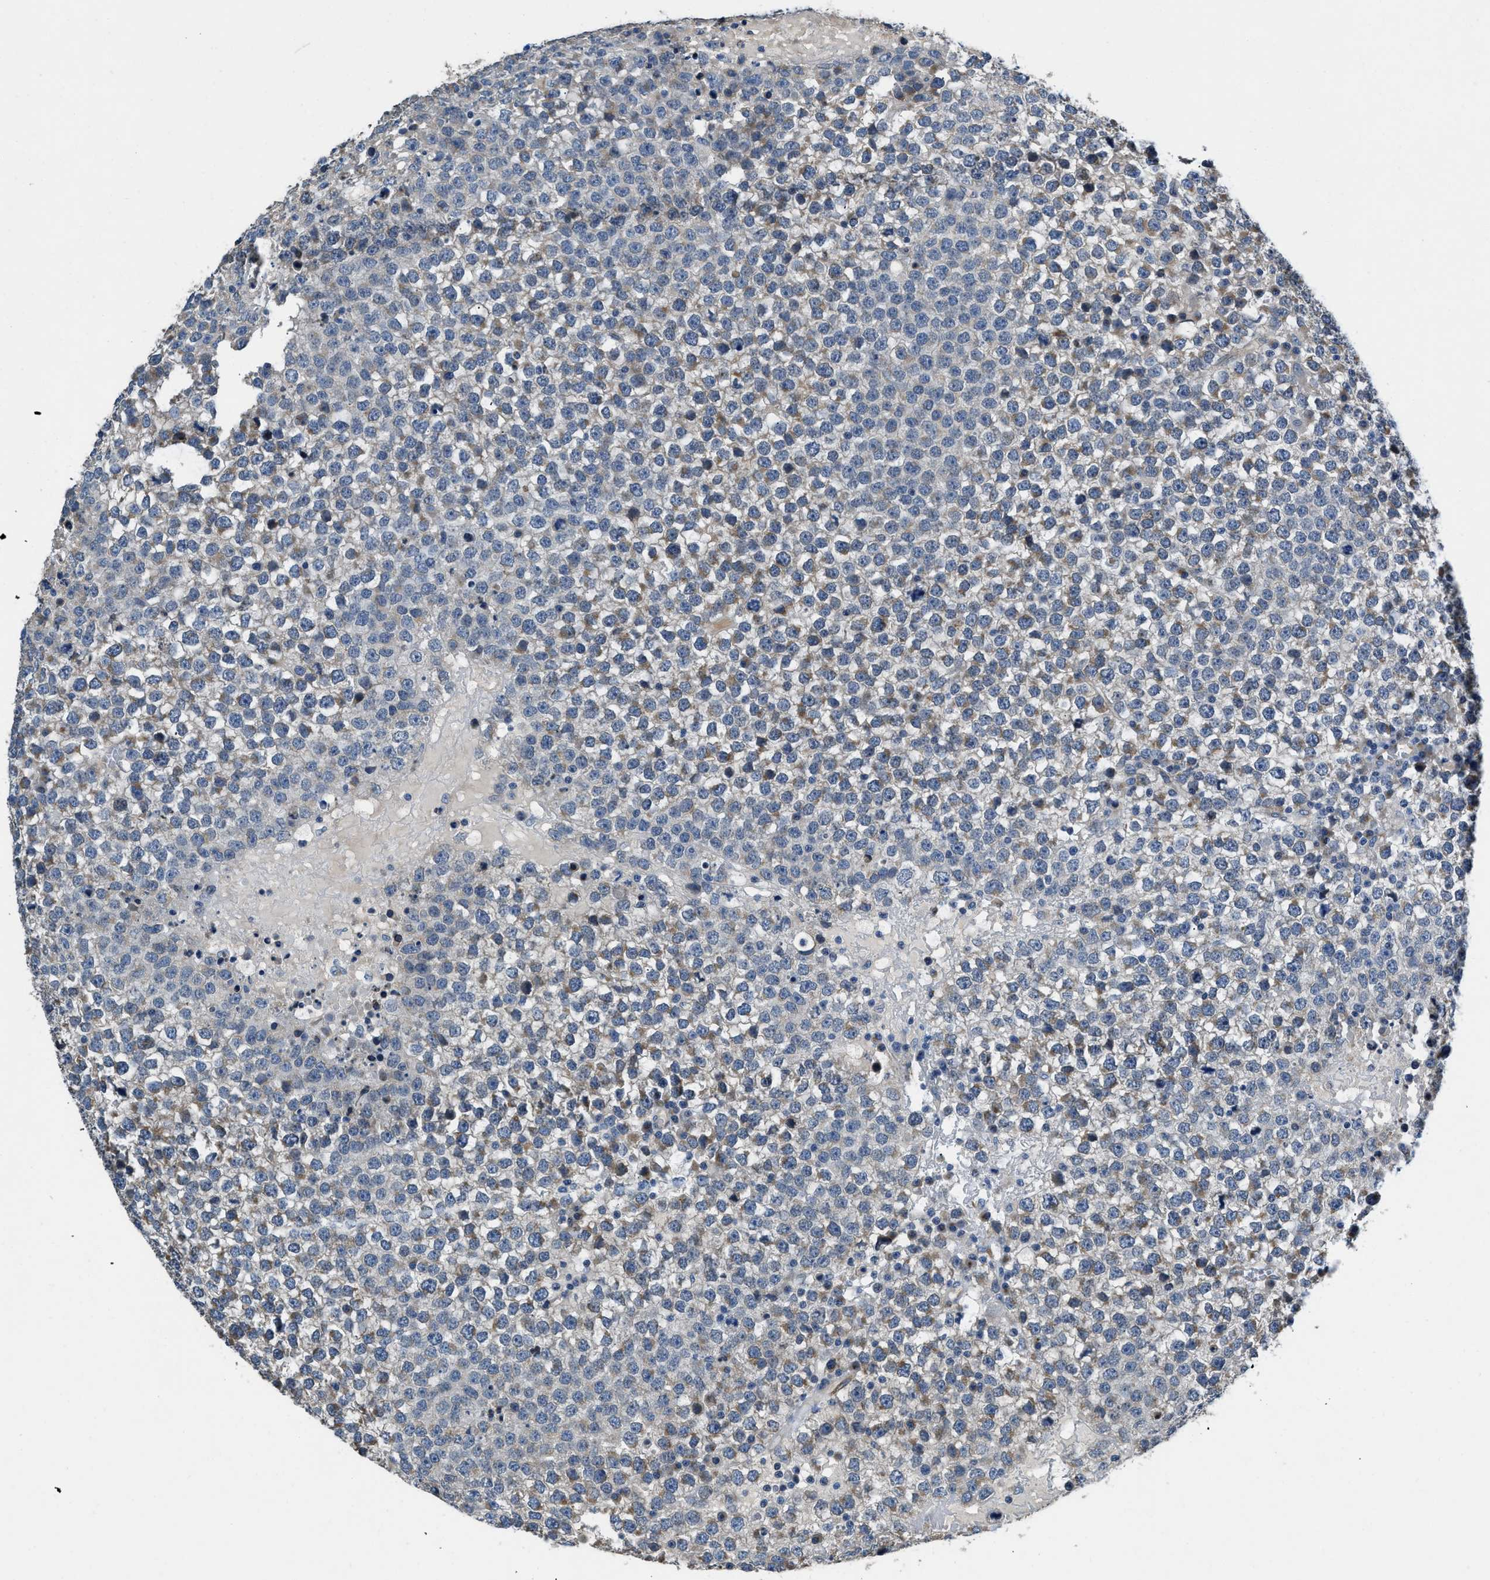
{"staining": {"intensity": "weak", "quantity": ">75%", "location": "cytoplasmic/membranous"}, "tissue": "testis cancer", "cell_type": "Tumor cells", "image_type": "cancer", "snomed": [{"axis": "morphology", "description": "Seminoma, NOS"}, {"axis": "topography", "description": "Testis"}], "caption": "High-power microscopy captured an immunohistochemistry micrograph of testis cancer, revealing weak cytoplasmic/membranous positivity in about >75% of tumor cells. Using DAB (3,3'-diaminobenzidine) (brown) and hematoxylin (blue) stains, captured at high magnification using brightfield microscopy.", "gene": "GGCX", "patient": {"sex": "male", "age": 65}}